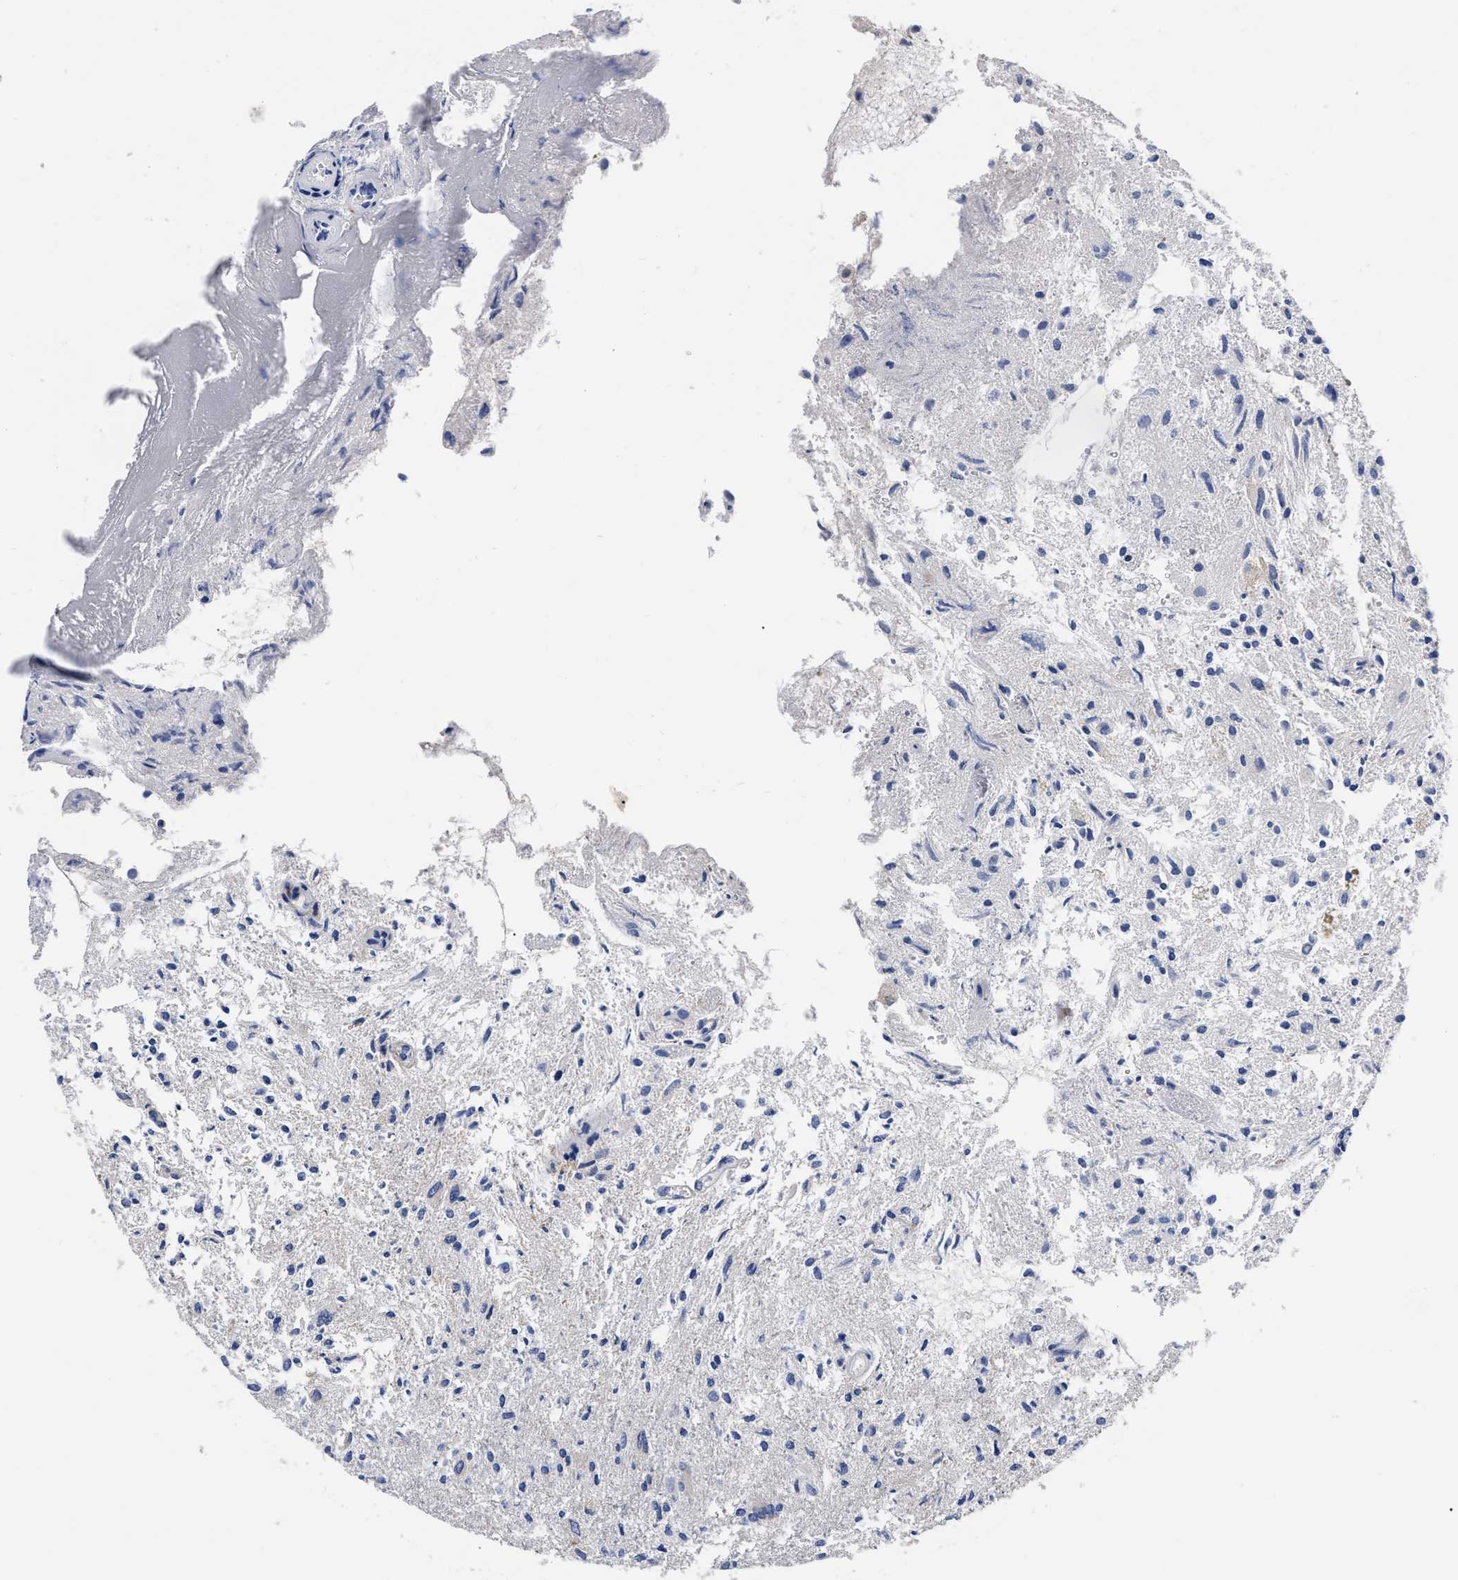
{"staining": {"intensity": "negative", "quantity": "none", "location": "none"}, "tissue": "glioma", "cell_type": "Tumor cells", "image_type": "cancer", "snomed": [{"axis": "morphology", "description": "Glioma, malignant, High grade"}, {"axis": "topography", "description": "Brain"}], "caption": "Immunohistochemistry (IHC) micrograph of malignant high-grade glioma stained for a protein (brown), which shows no positivity in tumor cells.", "gene": "CCN5", "patient": {"sex": "female", "age": 59}}